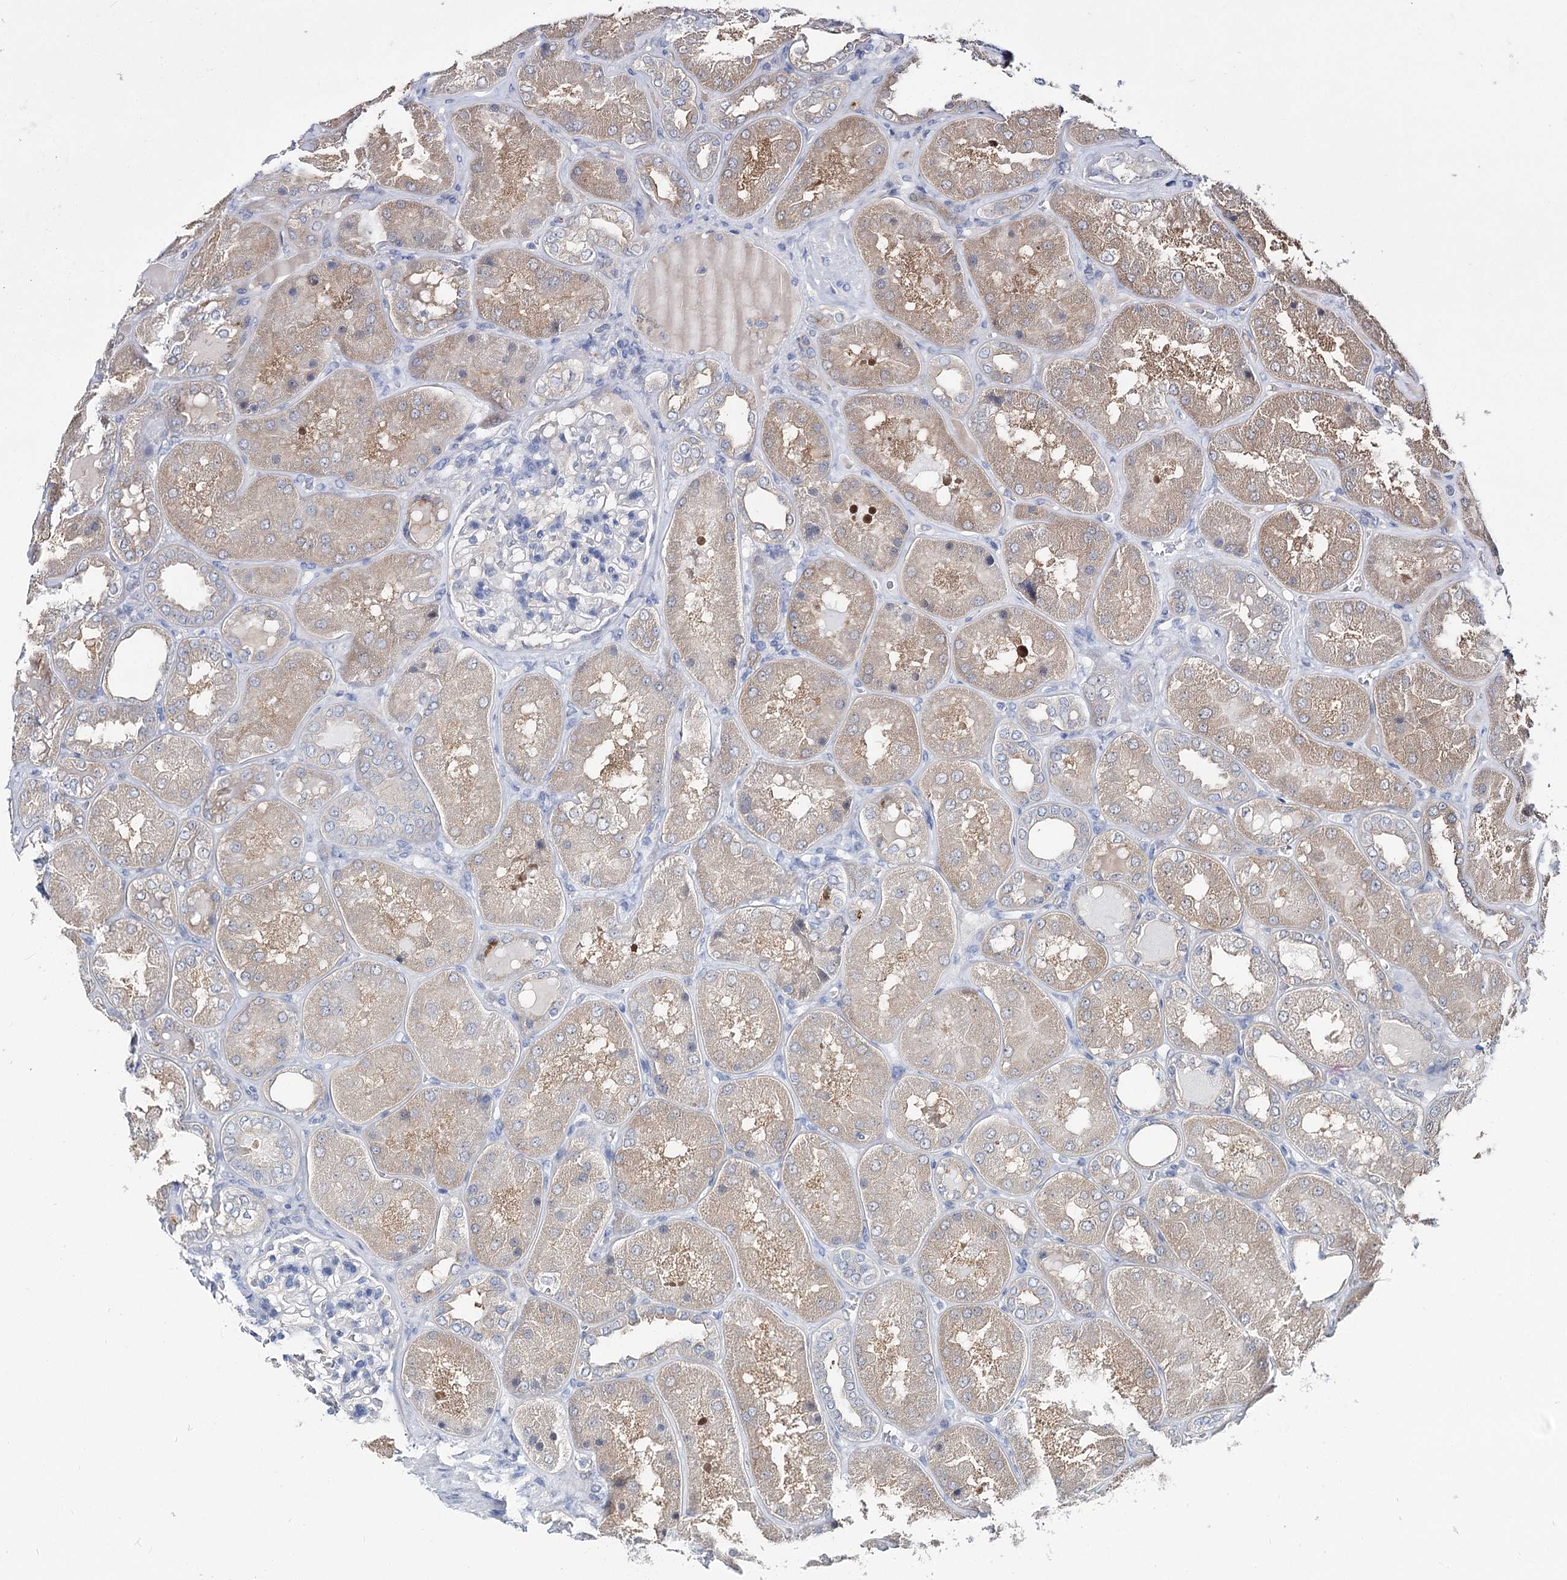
{"staining": {"intensity": "negative", "quantity": "none", "location": "none"}, "tissue": "kidney", "cell_type": "Cells in glomeruli", "image_type": "normal", "snomed": [{"axis": "morphology", "description": "Normal tissue, NOS"}, {"axis": "topography", "description": "Kidney"}], "caption": "Immunohistochemical staining of unremarkable human kidney demonstrates no significant positivity in cells in glomeruli. (DAB (3,3'-diaminobenzidine) IHC, high magnification).", "gene": "UGP2", "patient": {"sex": "female", "age": 56}}